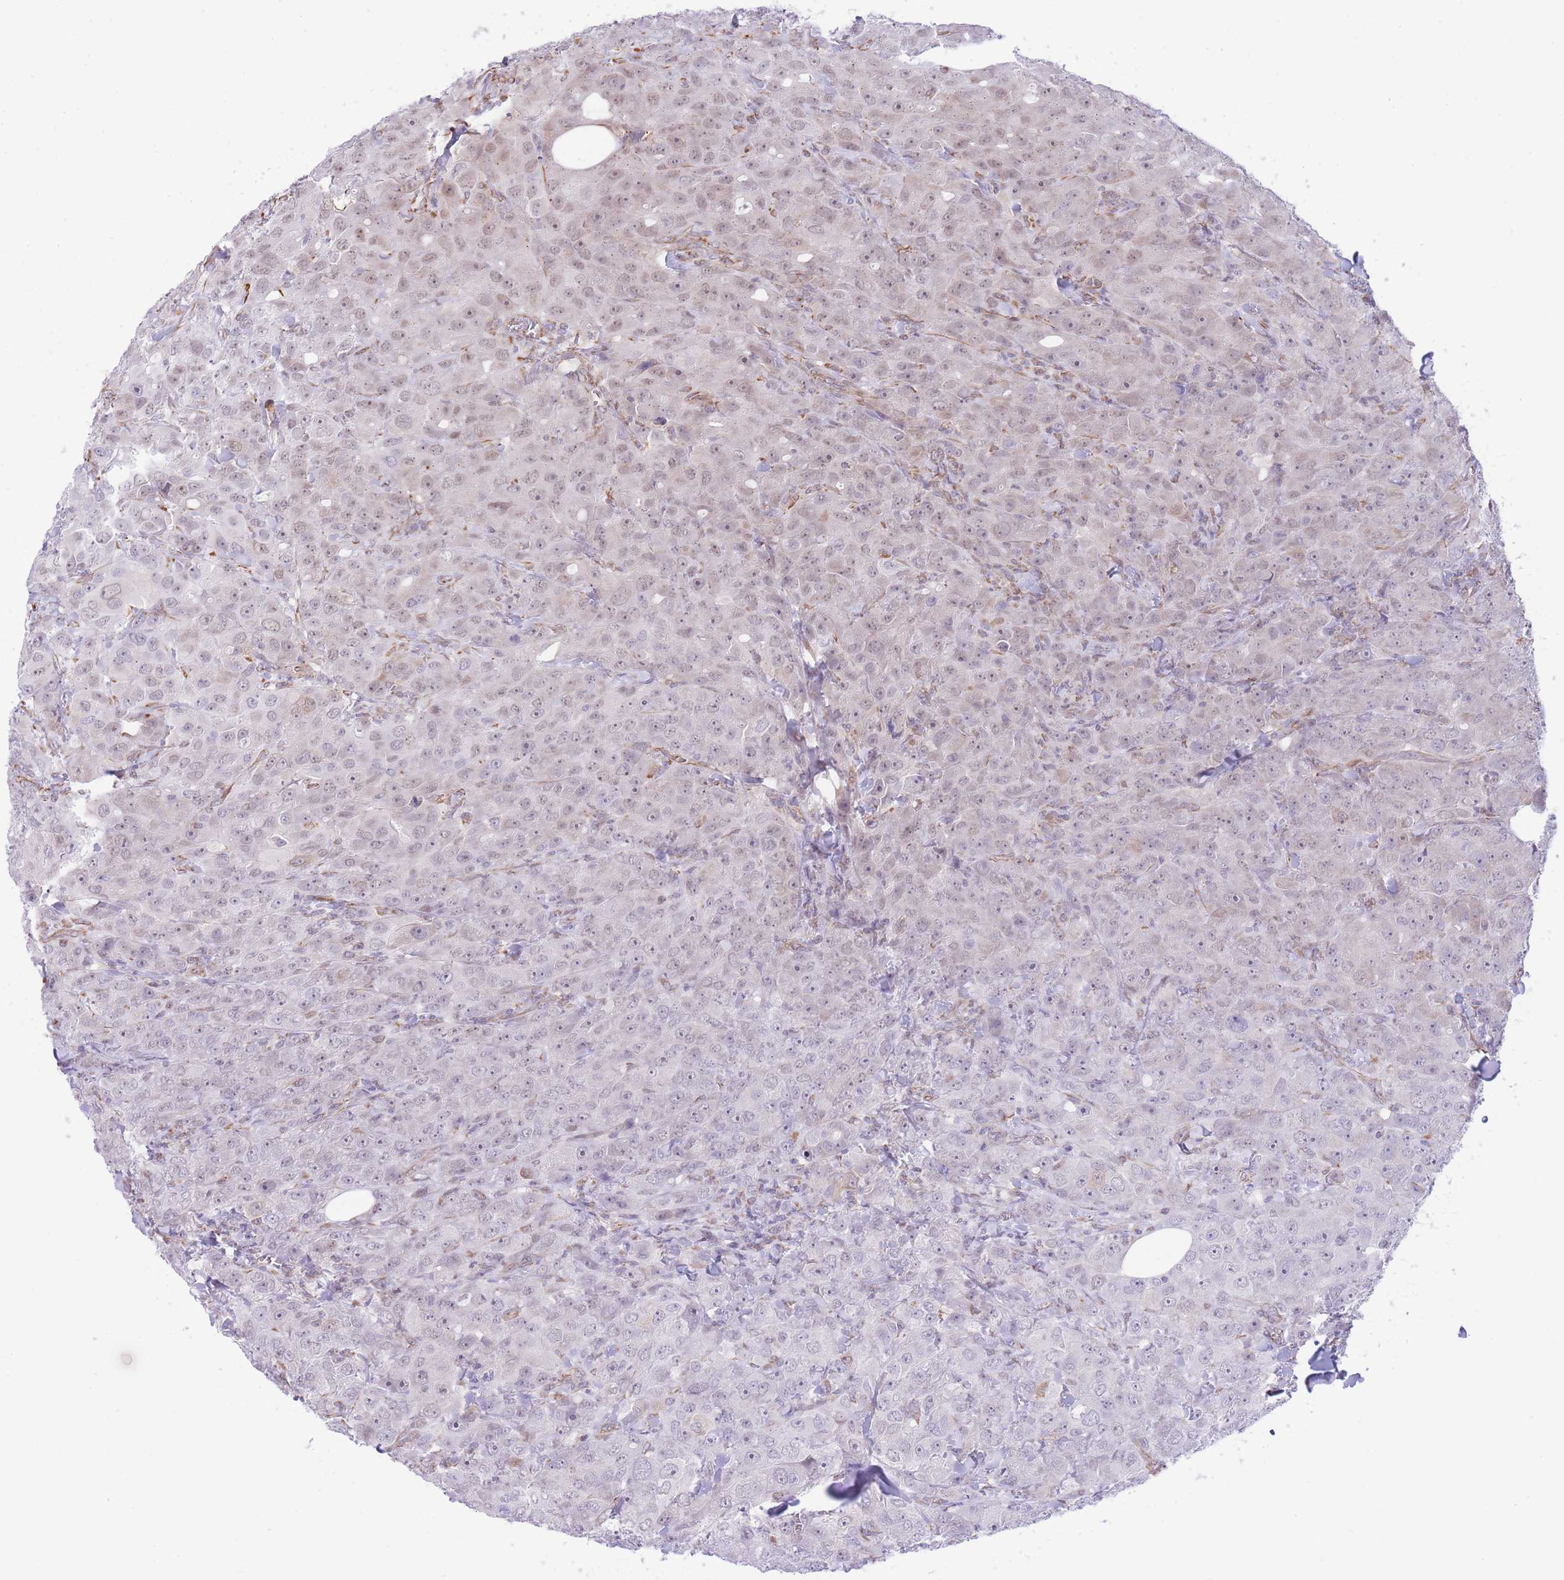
{"staining": {"intensity": "negative", "quantity": "none", "location": "none"}, "tissue": "breast cancer", "cell_type": "Tumor cells", "image_type": "cancer", "snomed": [{"axis": "morphology", "description": "Duct carcinoma"}, {"axis": "topography", "description": "Breast"}], "caption": "IHC of human breast cancer reveals no staining in tumor cells. (DAB immunohistochemistry (IHC), high magnification).", "gene": "PSG8", "patient": {"sex": "female", "age": 43}}